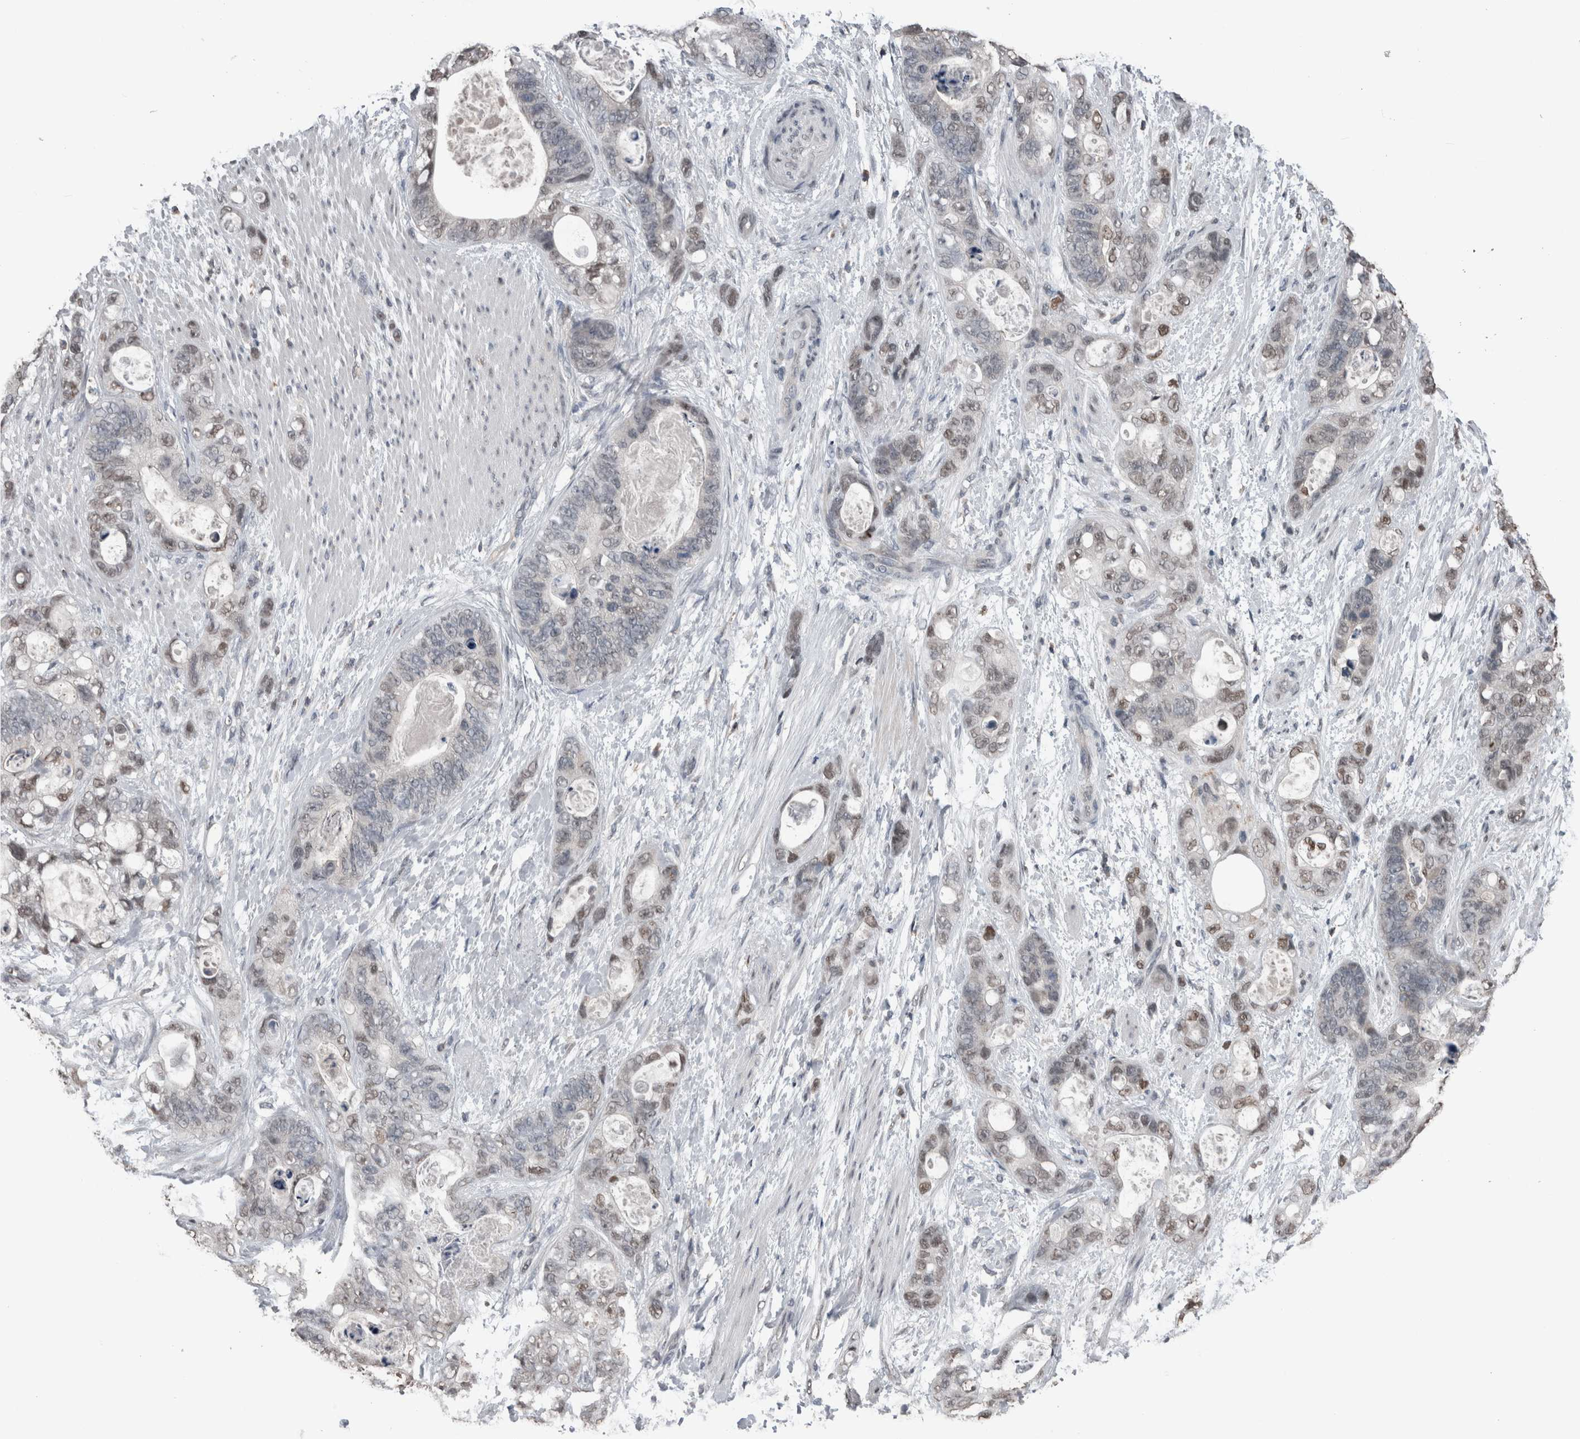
{"staining": {"intensity": "moderate", "quantity": "<25%", "location": "nuclear"}, "tissue": "stomach cancer", "cell_type": "Tumor cells", "image_type": "cancer", "snomed": [{"axis": "morphology", "description": "Normal tissue, NOS"}, {"axis": "morphology", "description": "Adenocarcinoma, NOS"}, {"axis": "topography", "description": "Stomach"}], "caption": "Stomach cancer (adenocarcinoma) stained with a protein marker exhibits moderate staining in tumor cells.", "gene": "MAFF", "patient": {"sex": "female", "age": 89}}